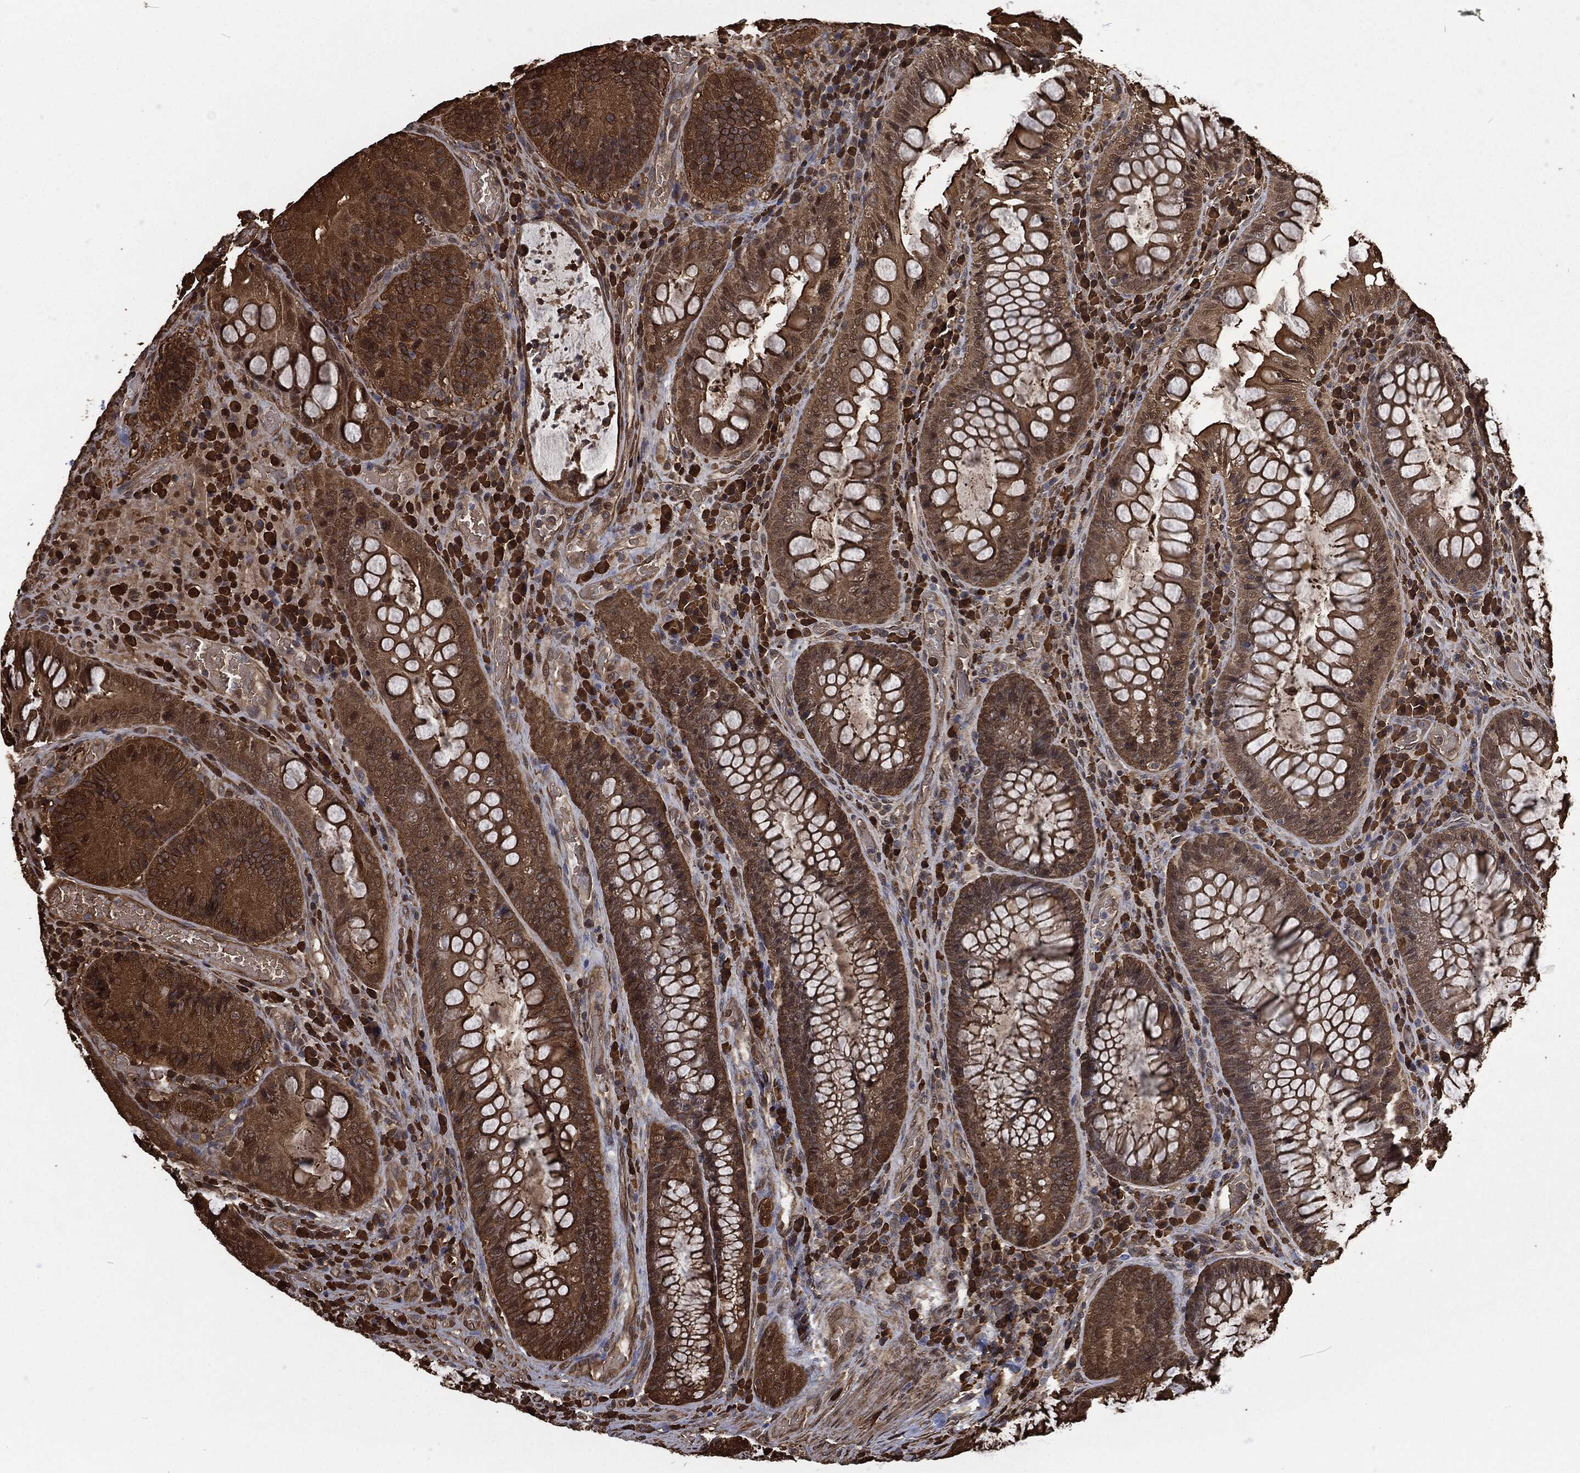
{"staining": {"intensity": "moderate", "quantity": ">75%", "location": "cytoplasmic/membranous"}, "tissue": "colorectal cancer", "cell_type": "Tumor cells", "image_type": "cancer", "snomed": [{"axis": "morphology", "description": "Adenocarcinoma, NOS"}, {"axis": "topography", "description": "Colon"}], "caption": "Colorectal cancer was stained to show a protein in brown. There is medium levels of moderate cytoplasmic/membranous positivity in about >75% of tumor cells.", "gene": "PRDX4", "patient": {"sex": "female", "age": 86}}